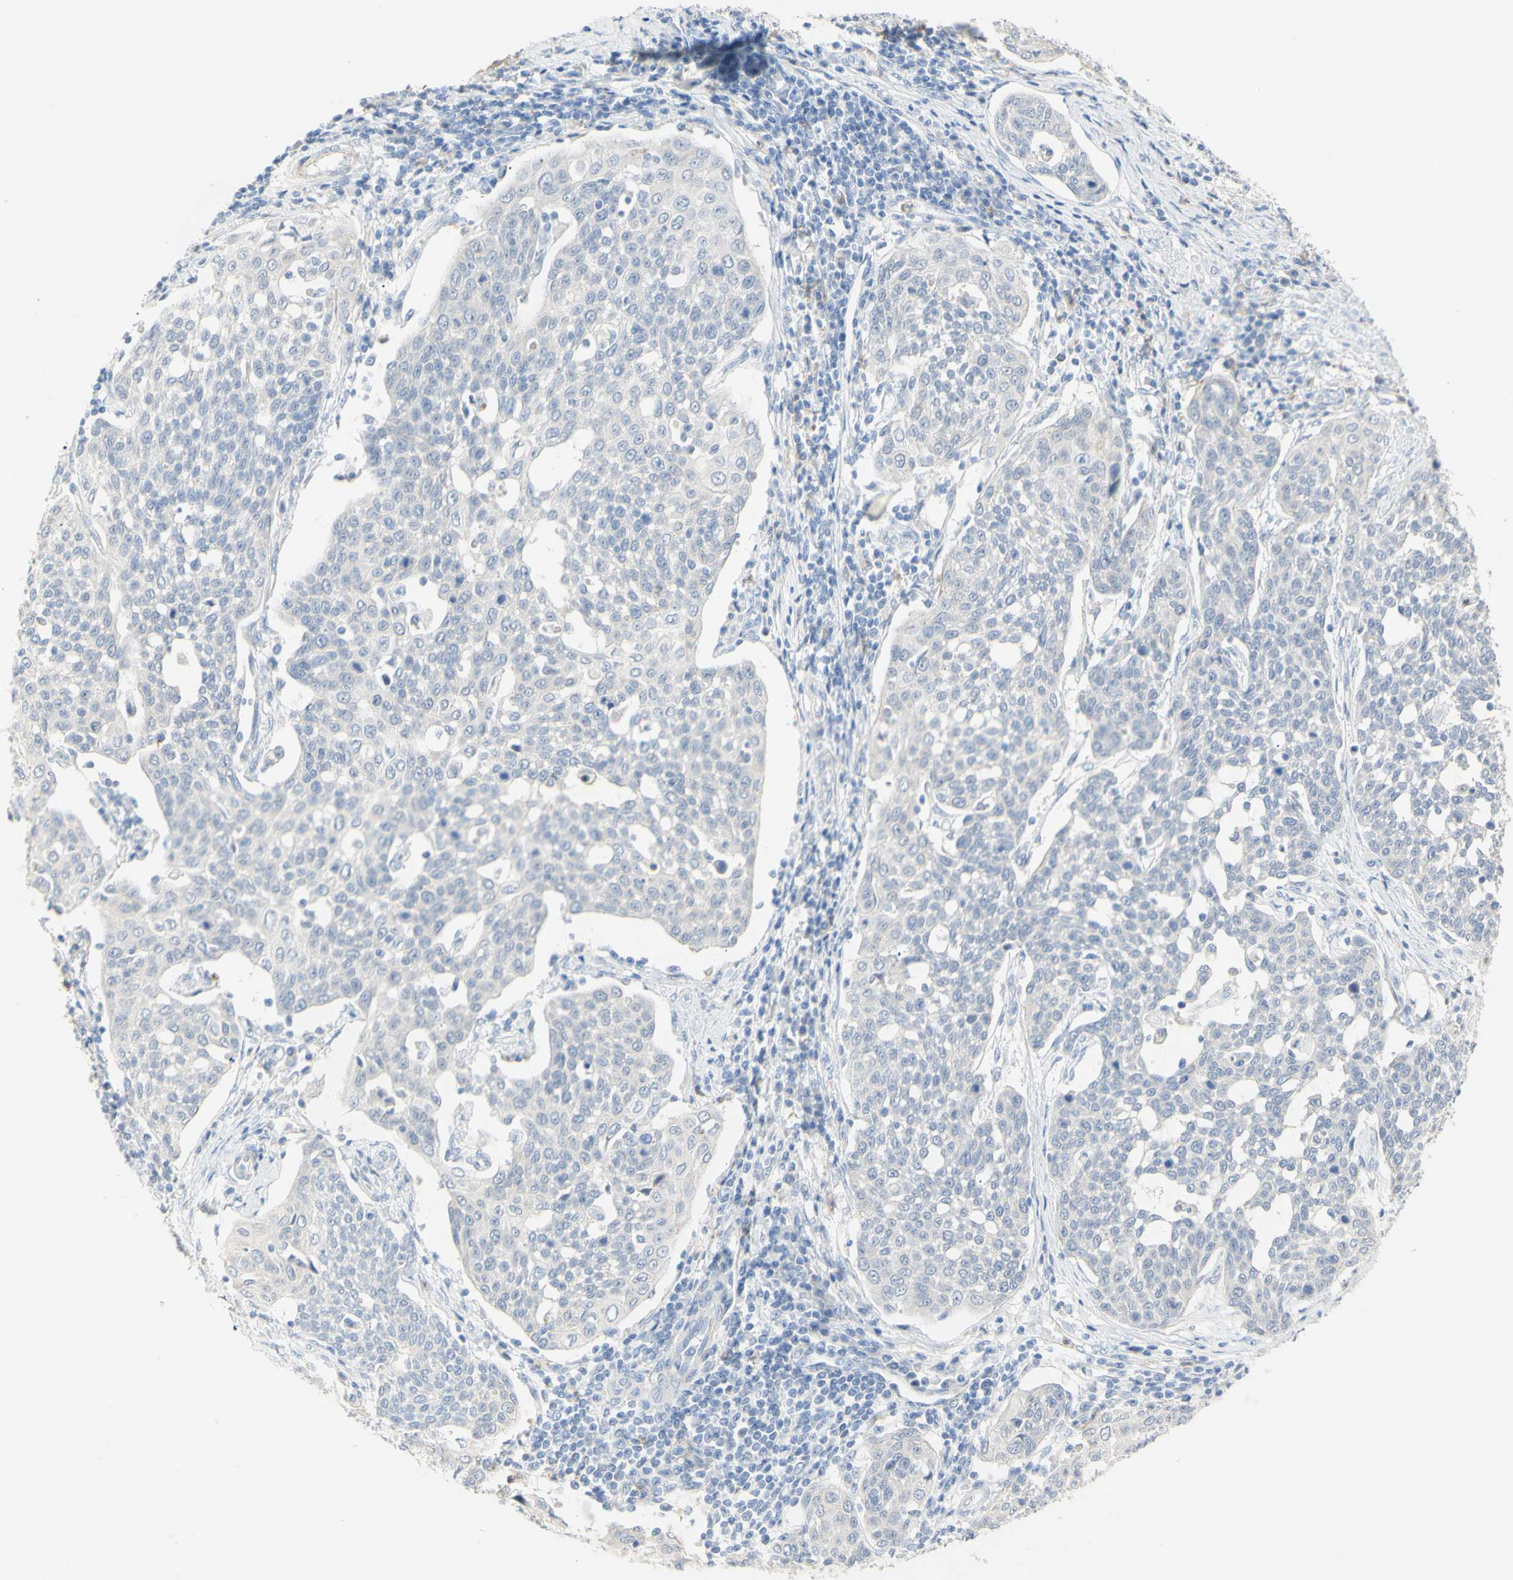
{"staining": {"intensity": "negative", "quantity": "none", "location": "none"}, "tissue": "cervical cancer", "cell_type": "Tumor cells", "image_type": "cancer", "snomed": [{"axis": "morphology", "description": "Squamous cell carcinoma, NOS"}, {"axis": "topography", "description": "Cervix"}], "caption": "This is a photomicrograph of immunohistochemistry (IHC) staining of cervical squamous cell carcinoma, which shows no positivity in tumor cells.", "gene": "B4GALNT3", "patient": {"sex": "female", "age": 34}}